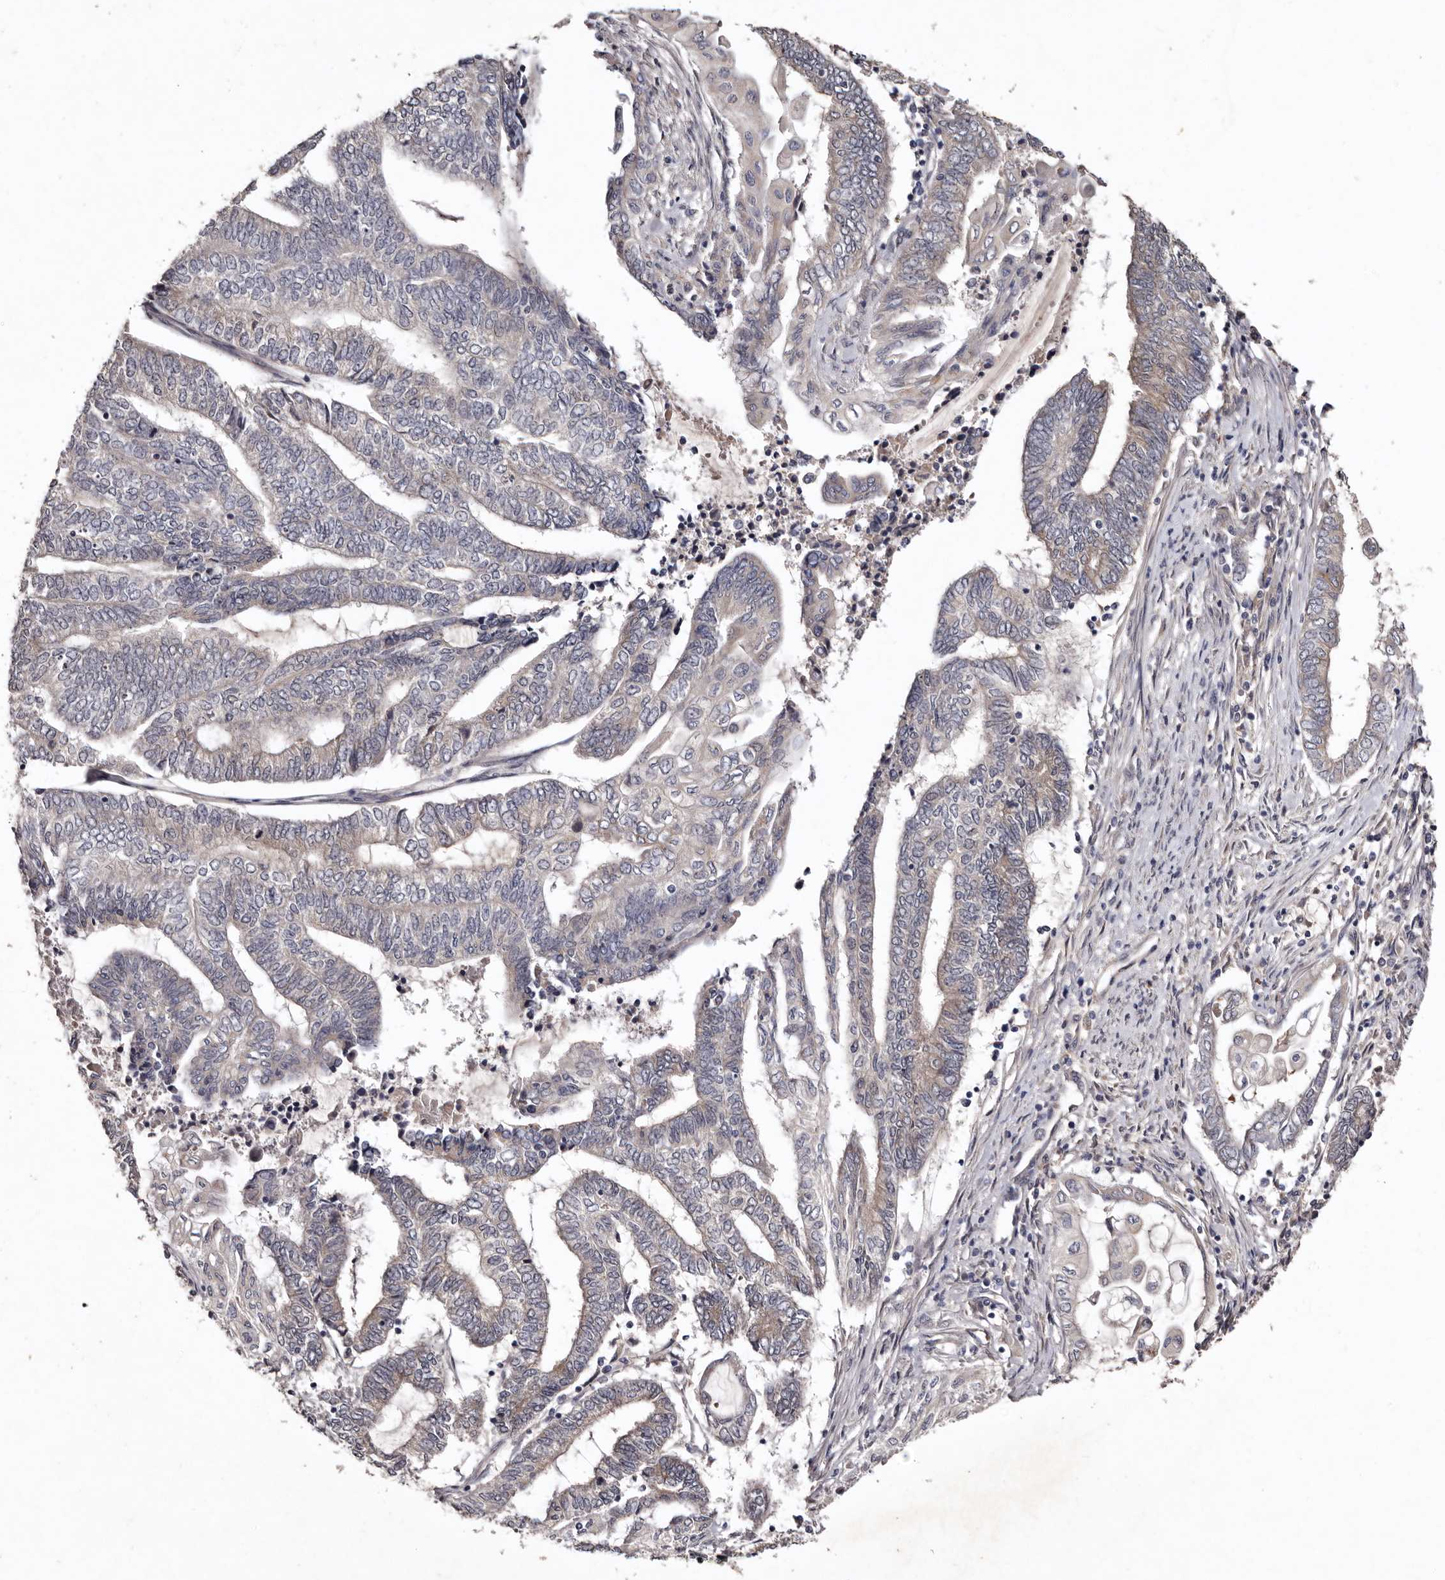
{"staining": {"intensity": "weak", "quantity": "<25%", "location": "cytoplasmic/membranous"}, "tissue": "endometrial cancer", "cell_type": "Tumor cells", "image_type": "cancer", "snomed": [{"axis": "morphology", "description": "Adenocarcinoma, NOS"}, {"axis": "topography", "description": "Uterus"}, {"axis": "topography", "description": "Endometrium"}], "caption": "Immunohistochemical staining of human adenocarcinoma (endometrial) shows no significant positivity in tumor cells. Nuclei are stained in blue.", "gene": "FAM91A1", "patient": {"sex": "female", "age": 70}}